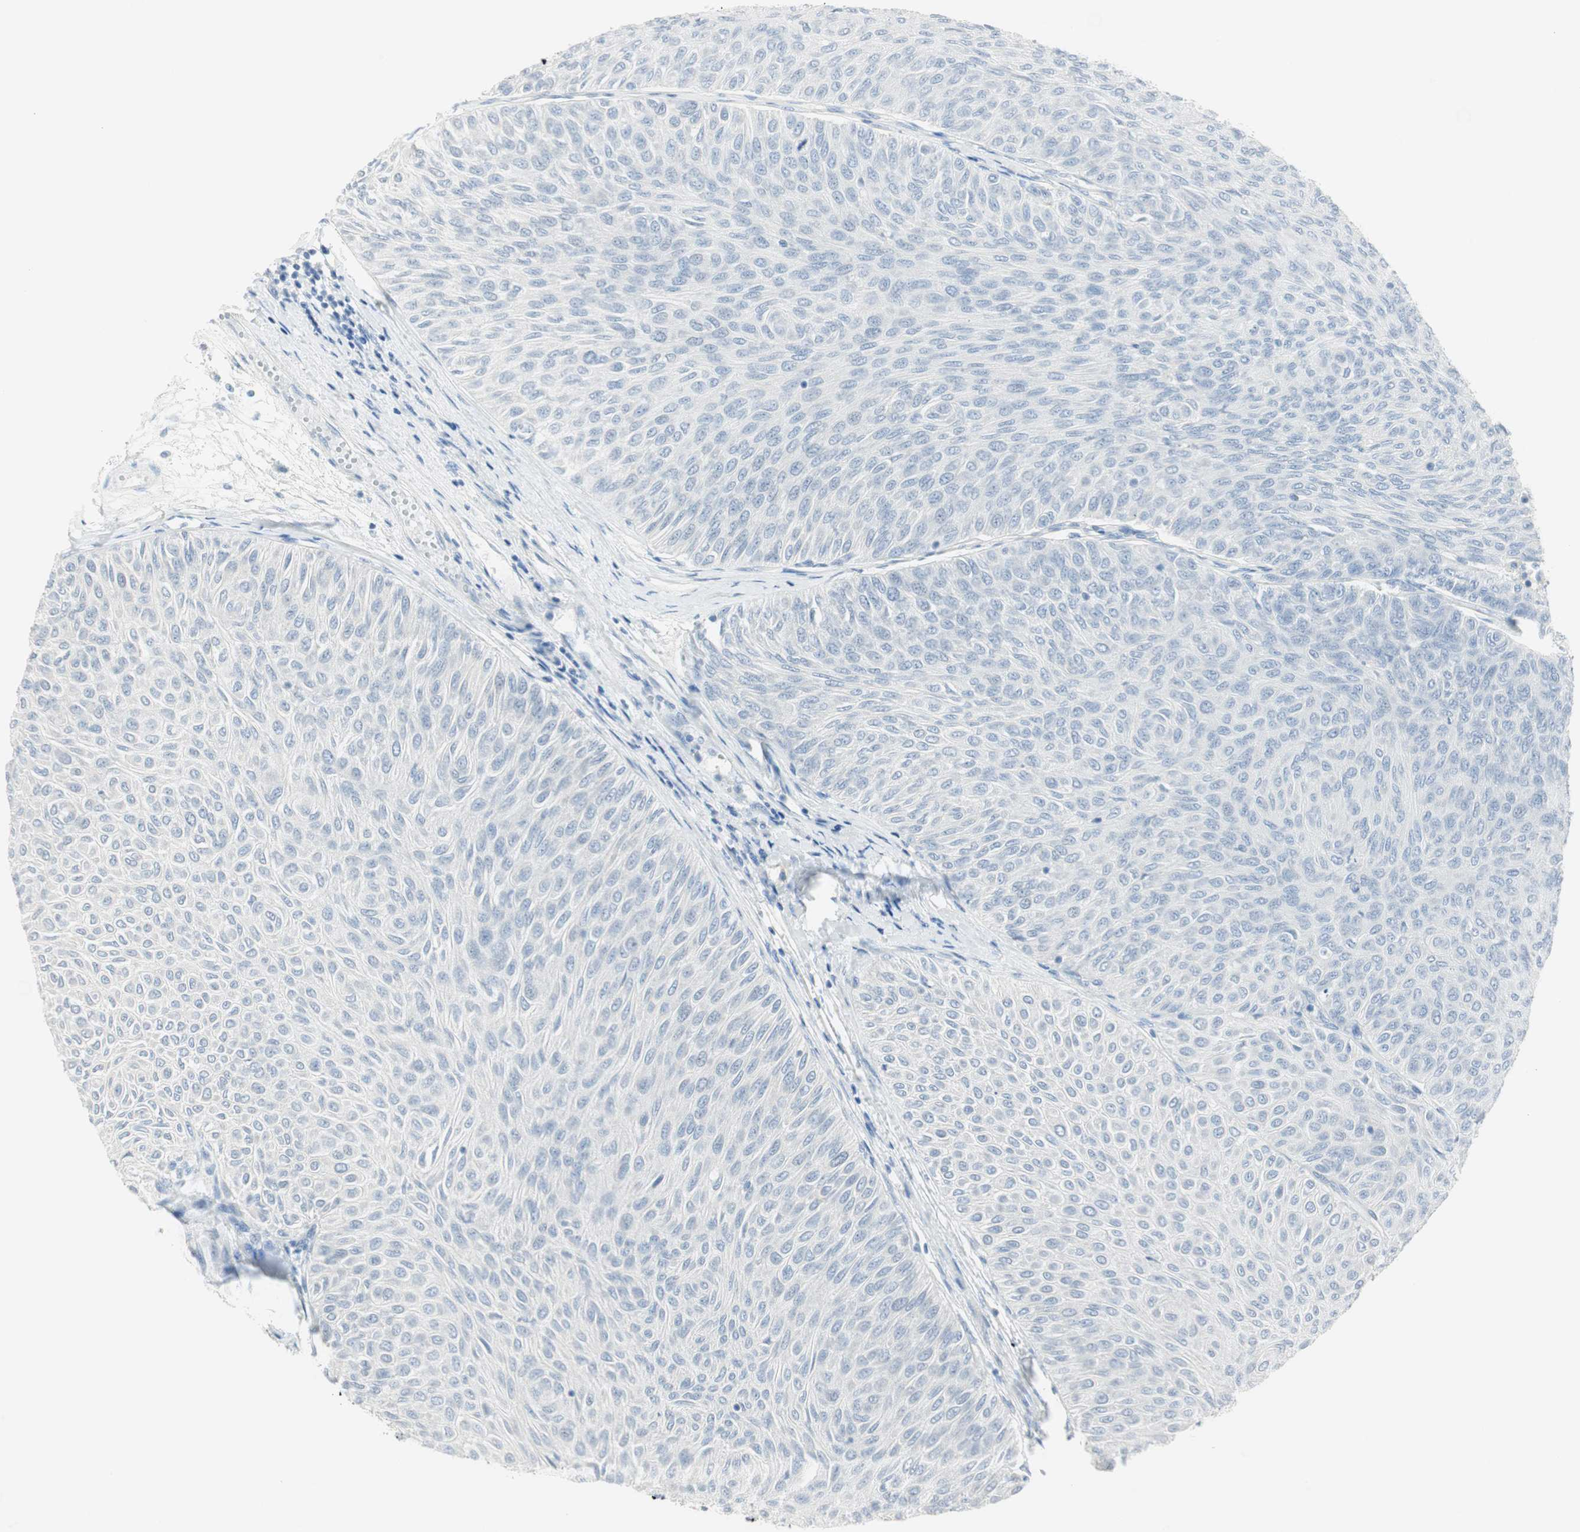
{"staining": {"intensity": "negative", "quantity": "none", "location": "none"}, "tissue": "urothelial cancer", "cell_type": "Tumor cells", "image_type": "cancer", "snomed": [{"axis": "morphology", "description": "Urothelial carcinoma, Low grade"}, {"axis": "topography", "description": "Urinary bladder"}], "caption": "Urothelial carcinoma (low-grade) was stained to show a protein in brown. There is no significant staining in tumor cells.", "gene": "MLLT10", "patient": {"sex": "male", "age": 78}}